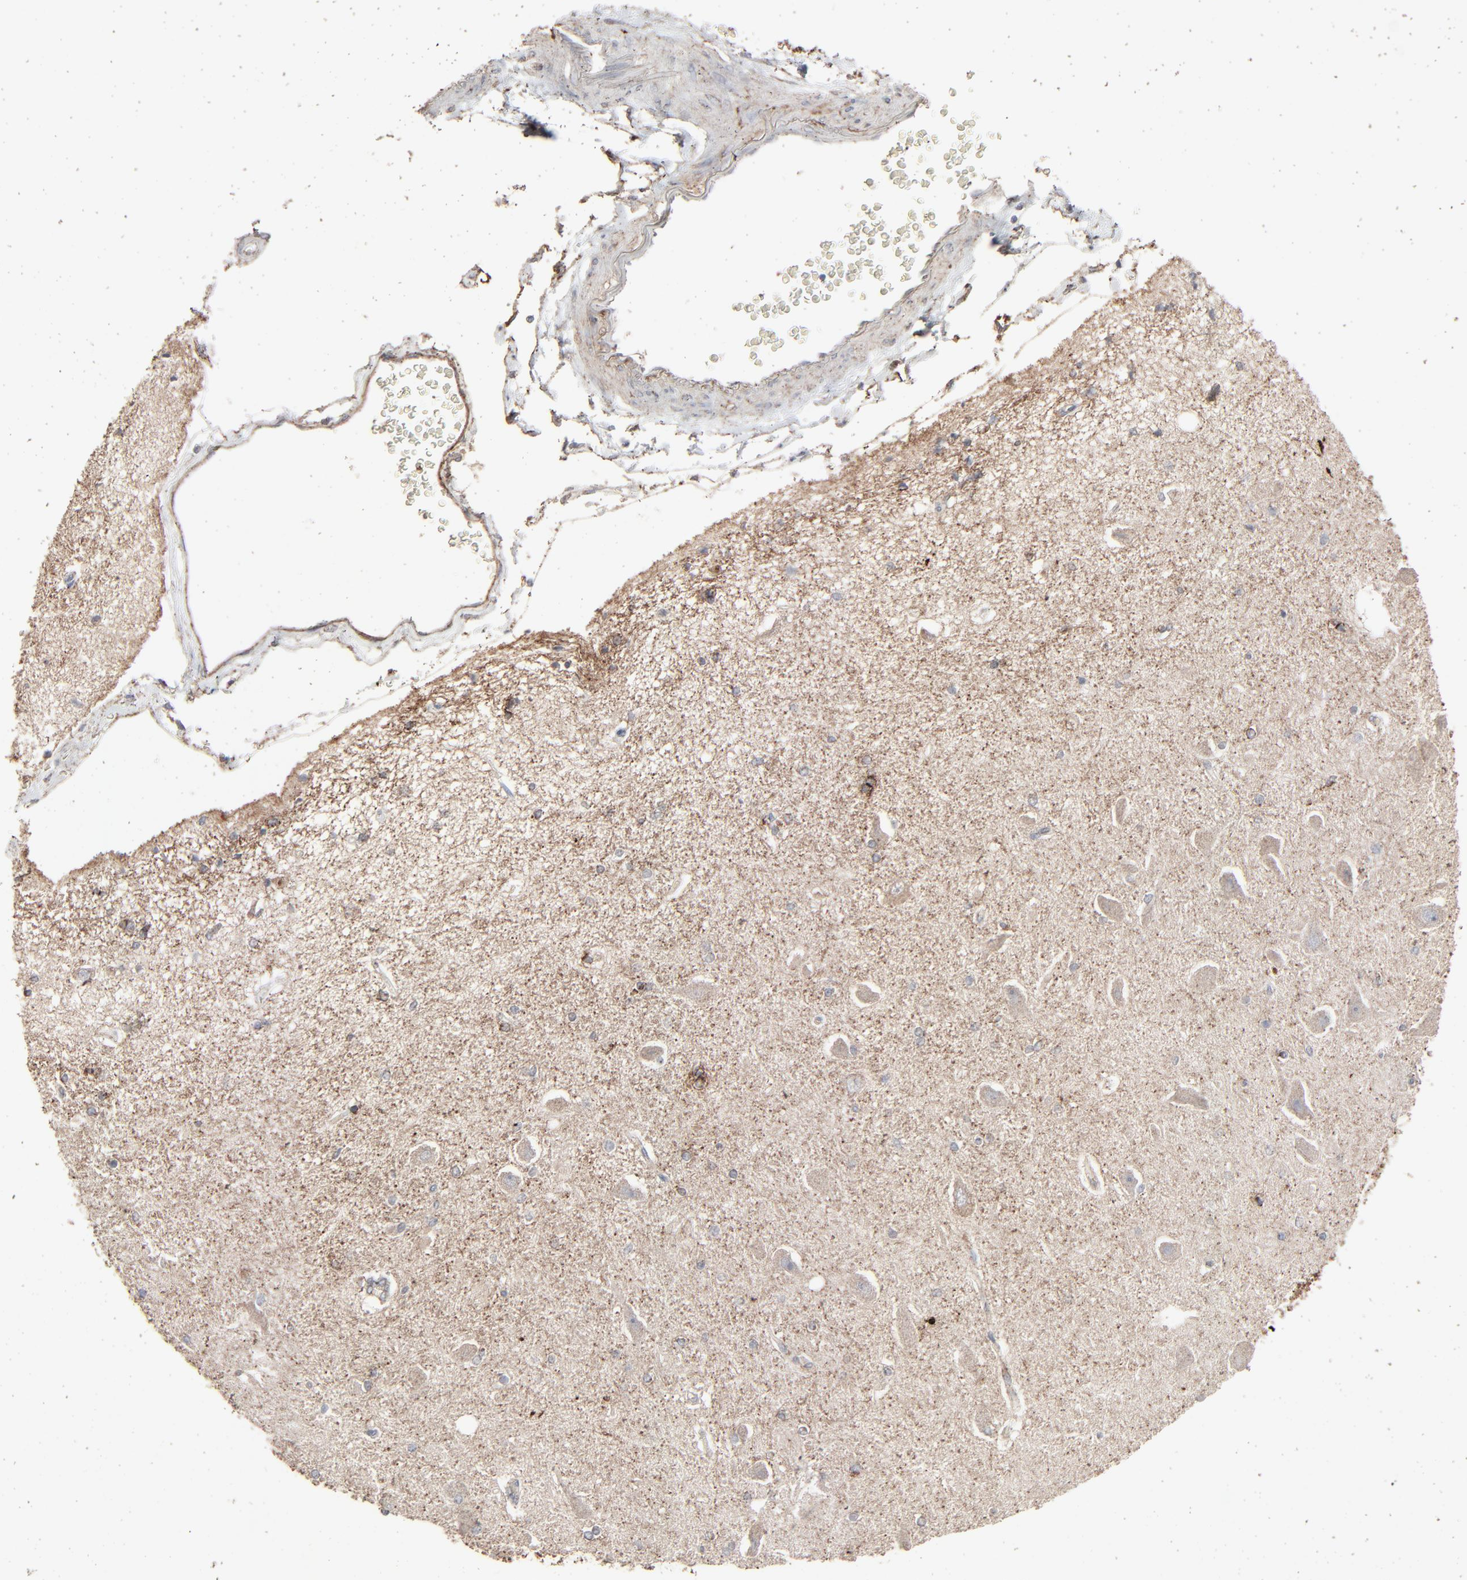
{"staining": {"intensity": "negative", "quantity": "none", "location": "none"}, "tissue": "hippocampus", "cell_type": "Glial cells", "image_type": "normal", "snomed": [{"axis": "morphology", "description": "Normal tissue, NOS"}, {"axis": "topography", "description": "Hippocampus"}], "caption": "This is a micrograph of immunohistochemistry staining of unremarkable hippocampus, which shows no staining in glial cells.", "gene": "JAM3", "patient": {"sex": "female", "age": 54}}